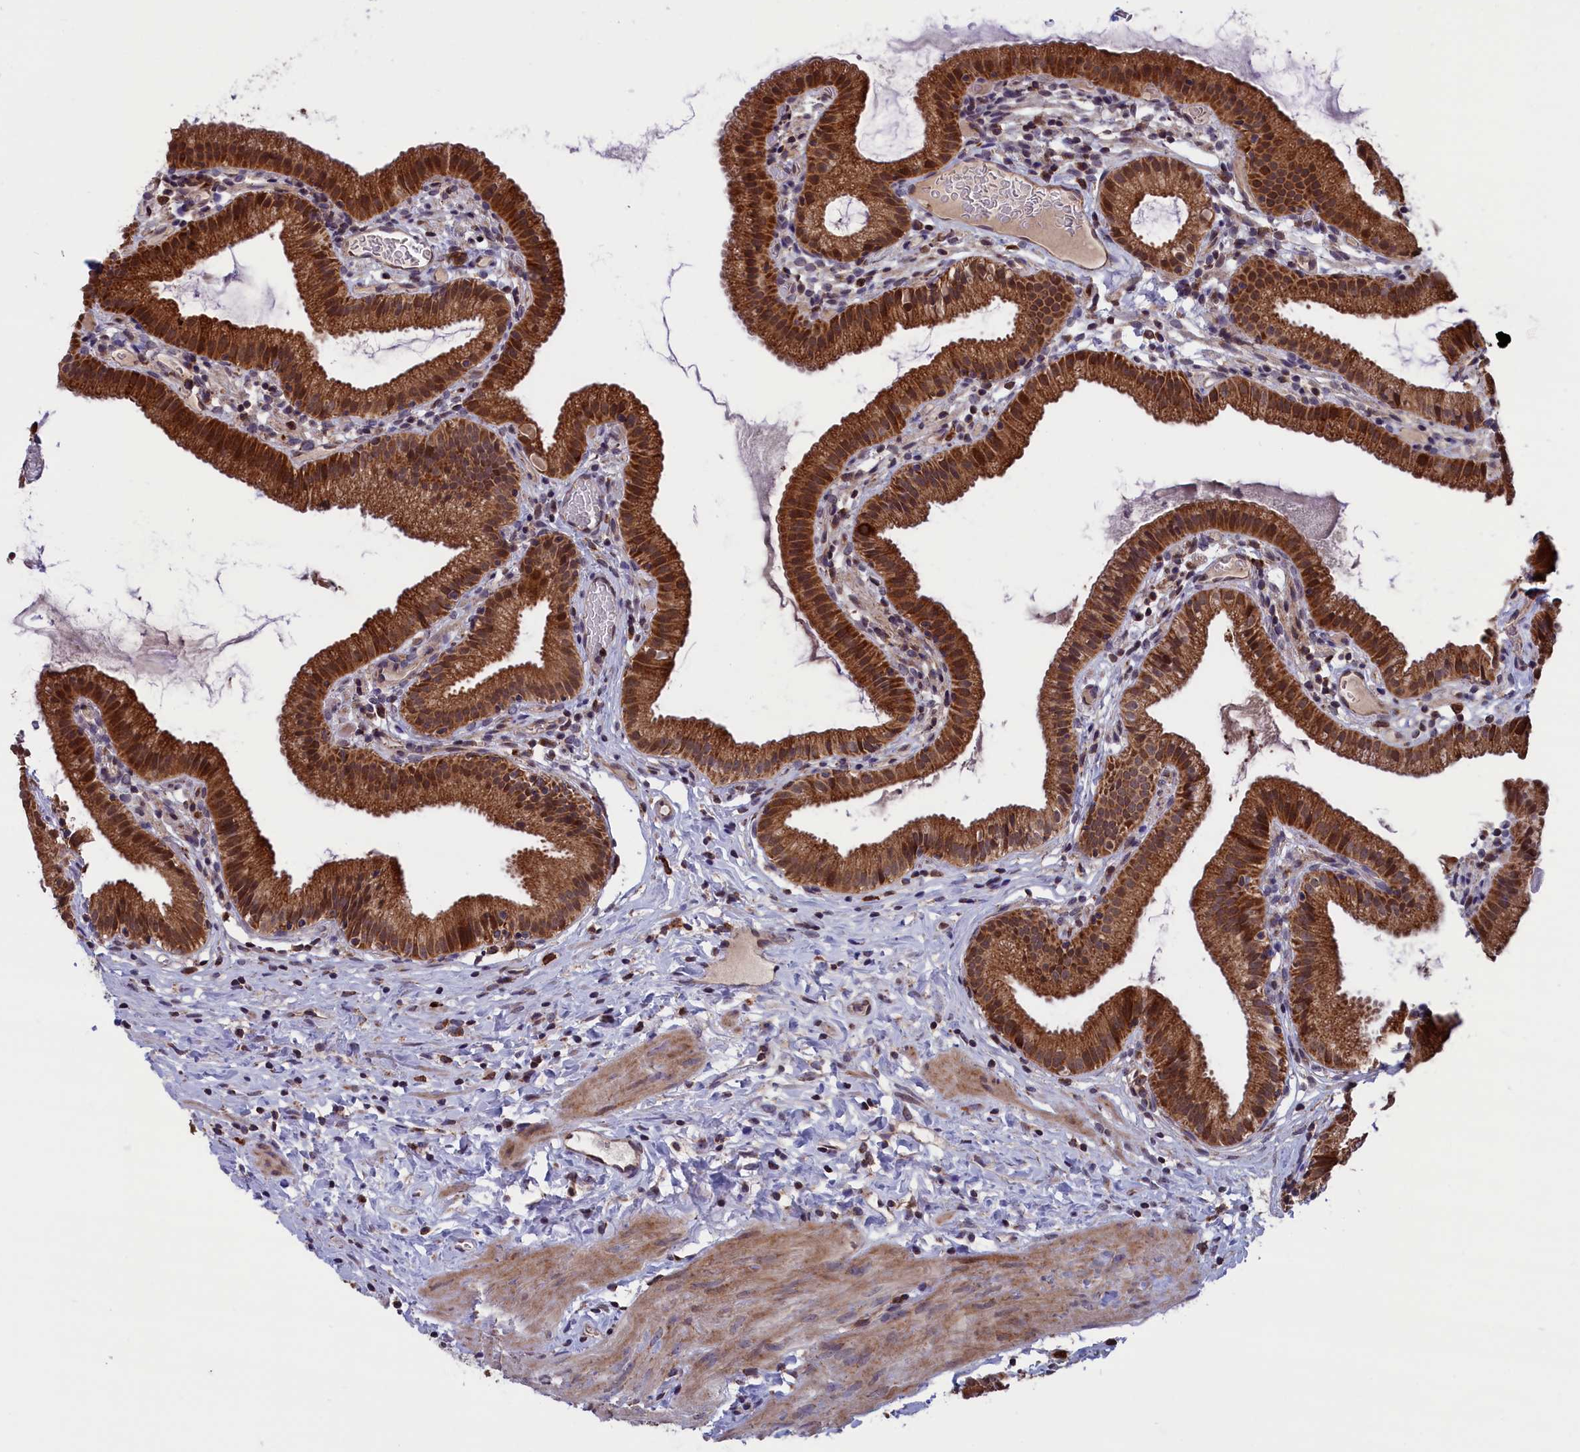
{"staining": {"intensity": "strong", "quantity": ">75%", "location": "cytoplasmic/membranous"}, "tissue": "gallbladder", "cell_type": "Glandular cells", "image_type": "normal", "snomed": [{"axis": "morphology", "description": "Normal tissue, NOS"}, {"axis": "topography", "description": "Gallbladder"}], "caption": "The micrograph shows immunohistochemical staining of benign gallbladder. There is strong cytoplasmic/membranous staining is seen in approximately >75% of glandular cells.", "gene": "TIMM44", "patient": {"sex": "female", "age": 46}}